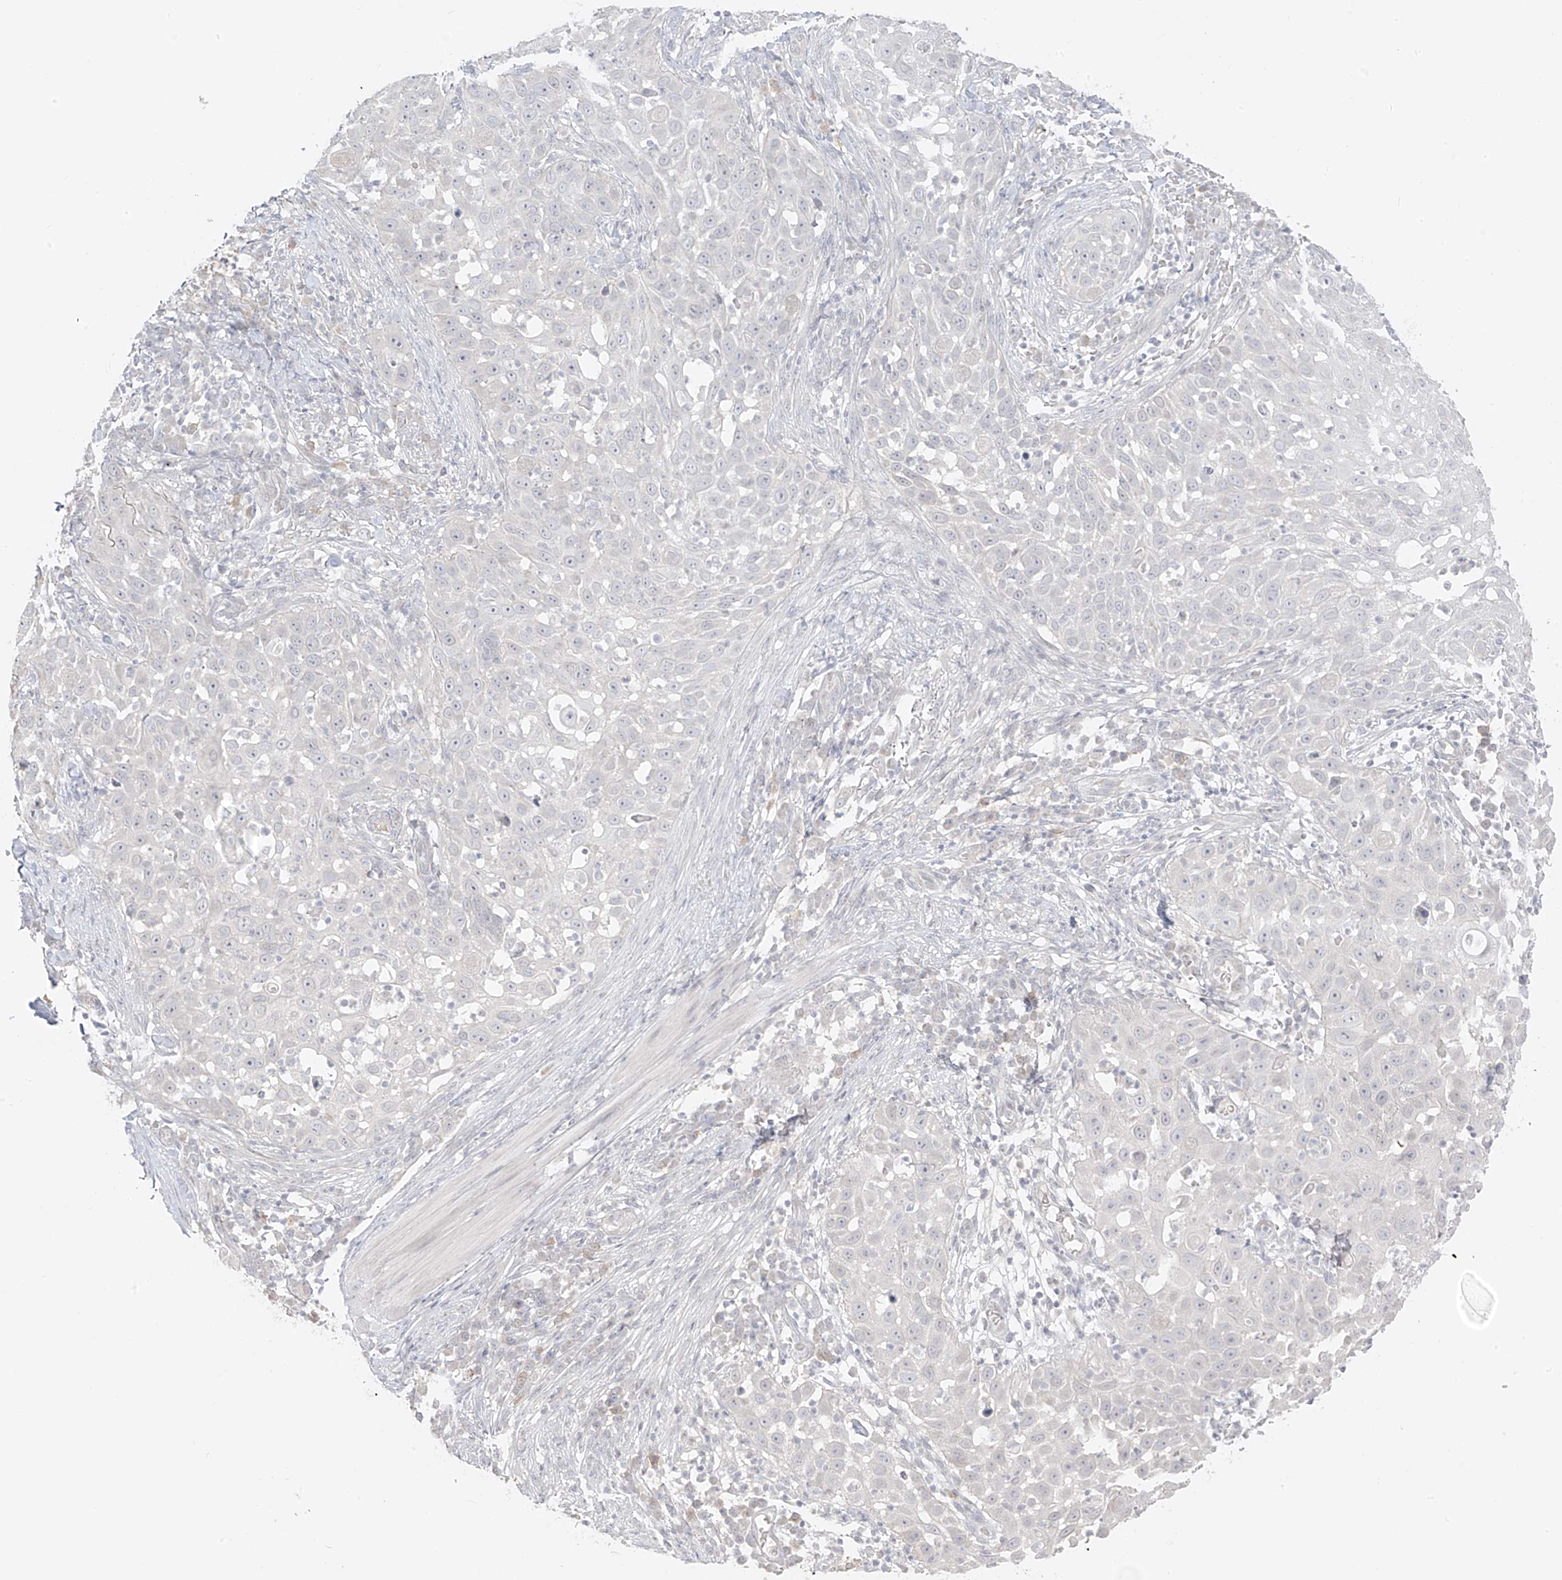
{"staining": {"intensity": "negative", "quantity": "none", "location": "none"}, "tissue": "skin cancer", "cell_type": "Tumor cells", "image_type": "cancer", "snomed": [{"axis": "morphology", "description": "Squamous cell carcinoma, NOS"}, {"axis": "topography", "description": "Skin"}], "caption": "The photomicrograph displays no staining of tumor cells in skin cancer.", "gene": "DCDC2", "patient": {"sex": "female", "age": 44}}